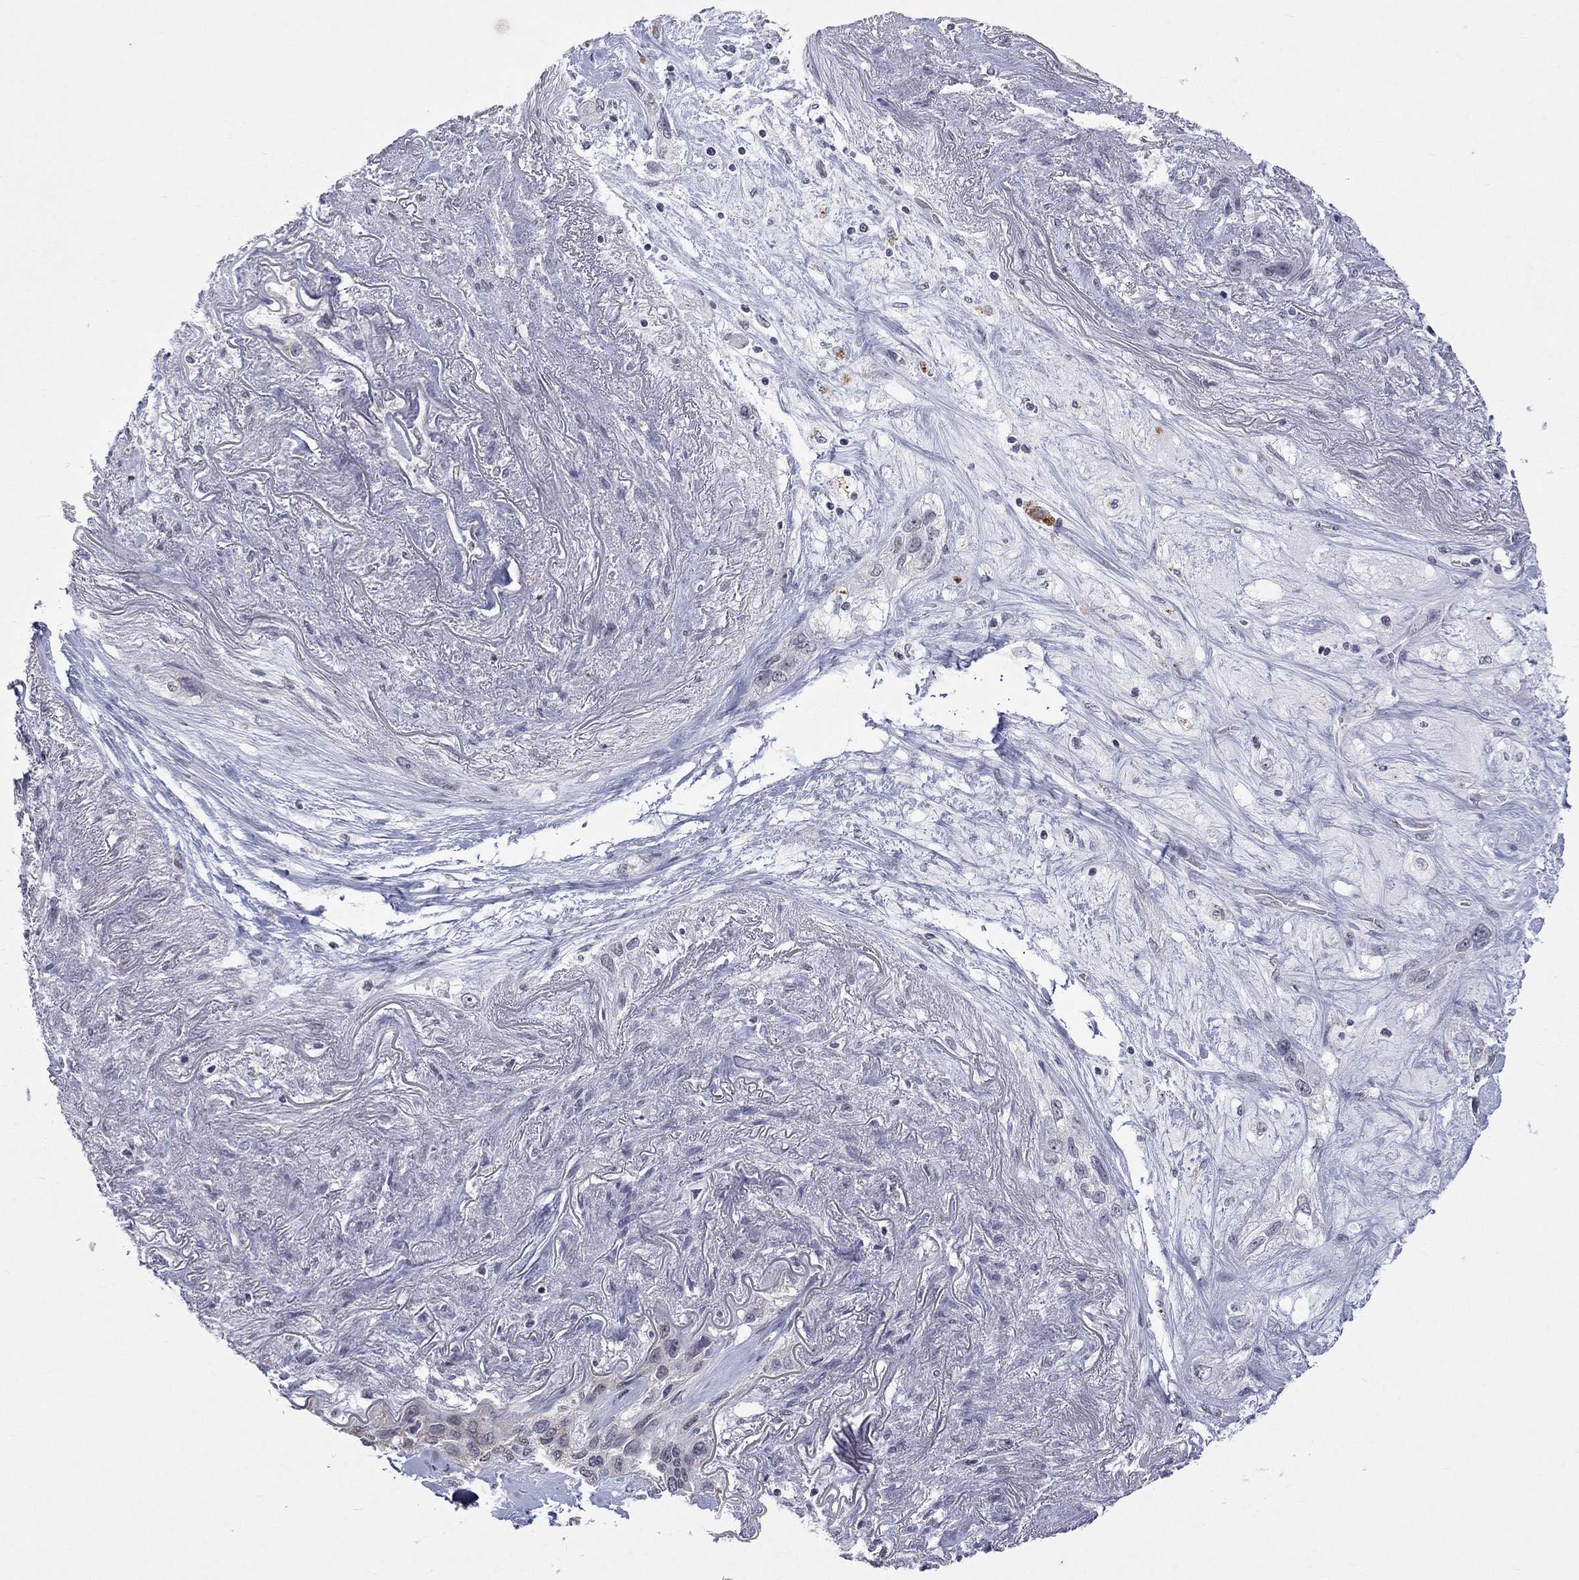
{"staining": {"intensity": "negative", "quantity": "none", "location": "none"}, "tissue": "lung cancer", "cell_type": "Tumor cells", "image_type": "cancer", "snomed": [{"axis": "morphology", "description": "Squamous cell carcinoma, NOS"}, {"axis": "topography", "description": "Lung"}], "caption": "A high-resolution micrograph shows immunohistochemistry (IHC) staining of lung cancer (squamous cell carcinoma), which reveals no significant expression in tumor cells.", "gene": "TMEM143", "patient": {"sex": "female", "age": 70}}